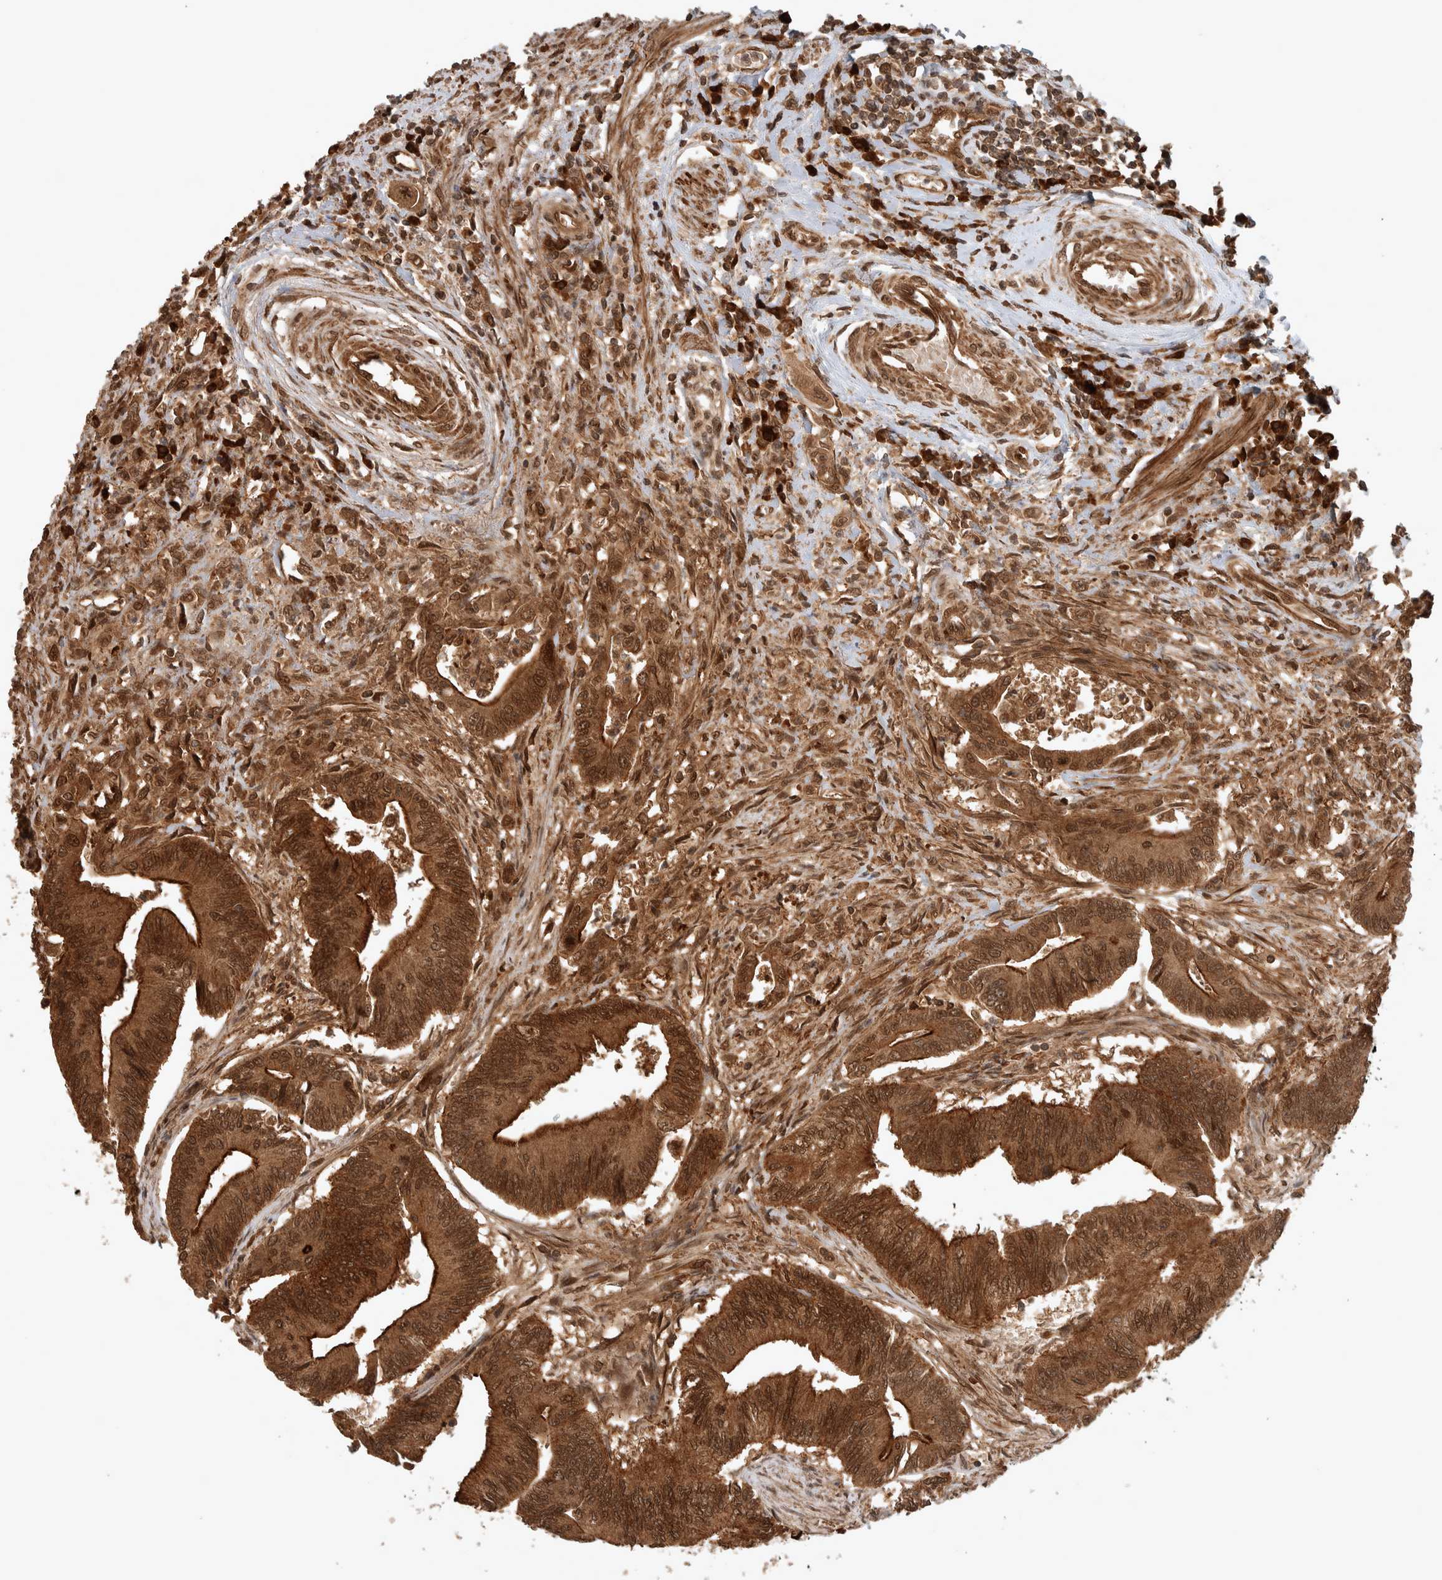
{"staining": {"intensity": "moderate", "quantity": ">75%", "location": "cytoplasmic/membranous,nuclear"}, "tissue": "colorectal cancer", "cell_type": "Tumor cells", "image_type": "cancer", "snomed": [{"axis": "morphology", "description": "Adenoma, NOS"}, {"axis": "morphology", "description": "Adenocarcinoma, NOS"}, {"axis": "topography", "description": "Colon"}], "caption": "IHC micrograph of neoplastic tissue: human colorectal adenoma stained using immunohistochemistry exhibits medium levels of moderate protein expression localized specifically in the cytoplasmic/membranous and nuclear of tumor cells, appearing as a cytoplasmic/membranous and nuclear brown color.", "gene": "CNTROB", "patient": {"sex": "male", "age": 79}}